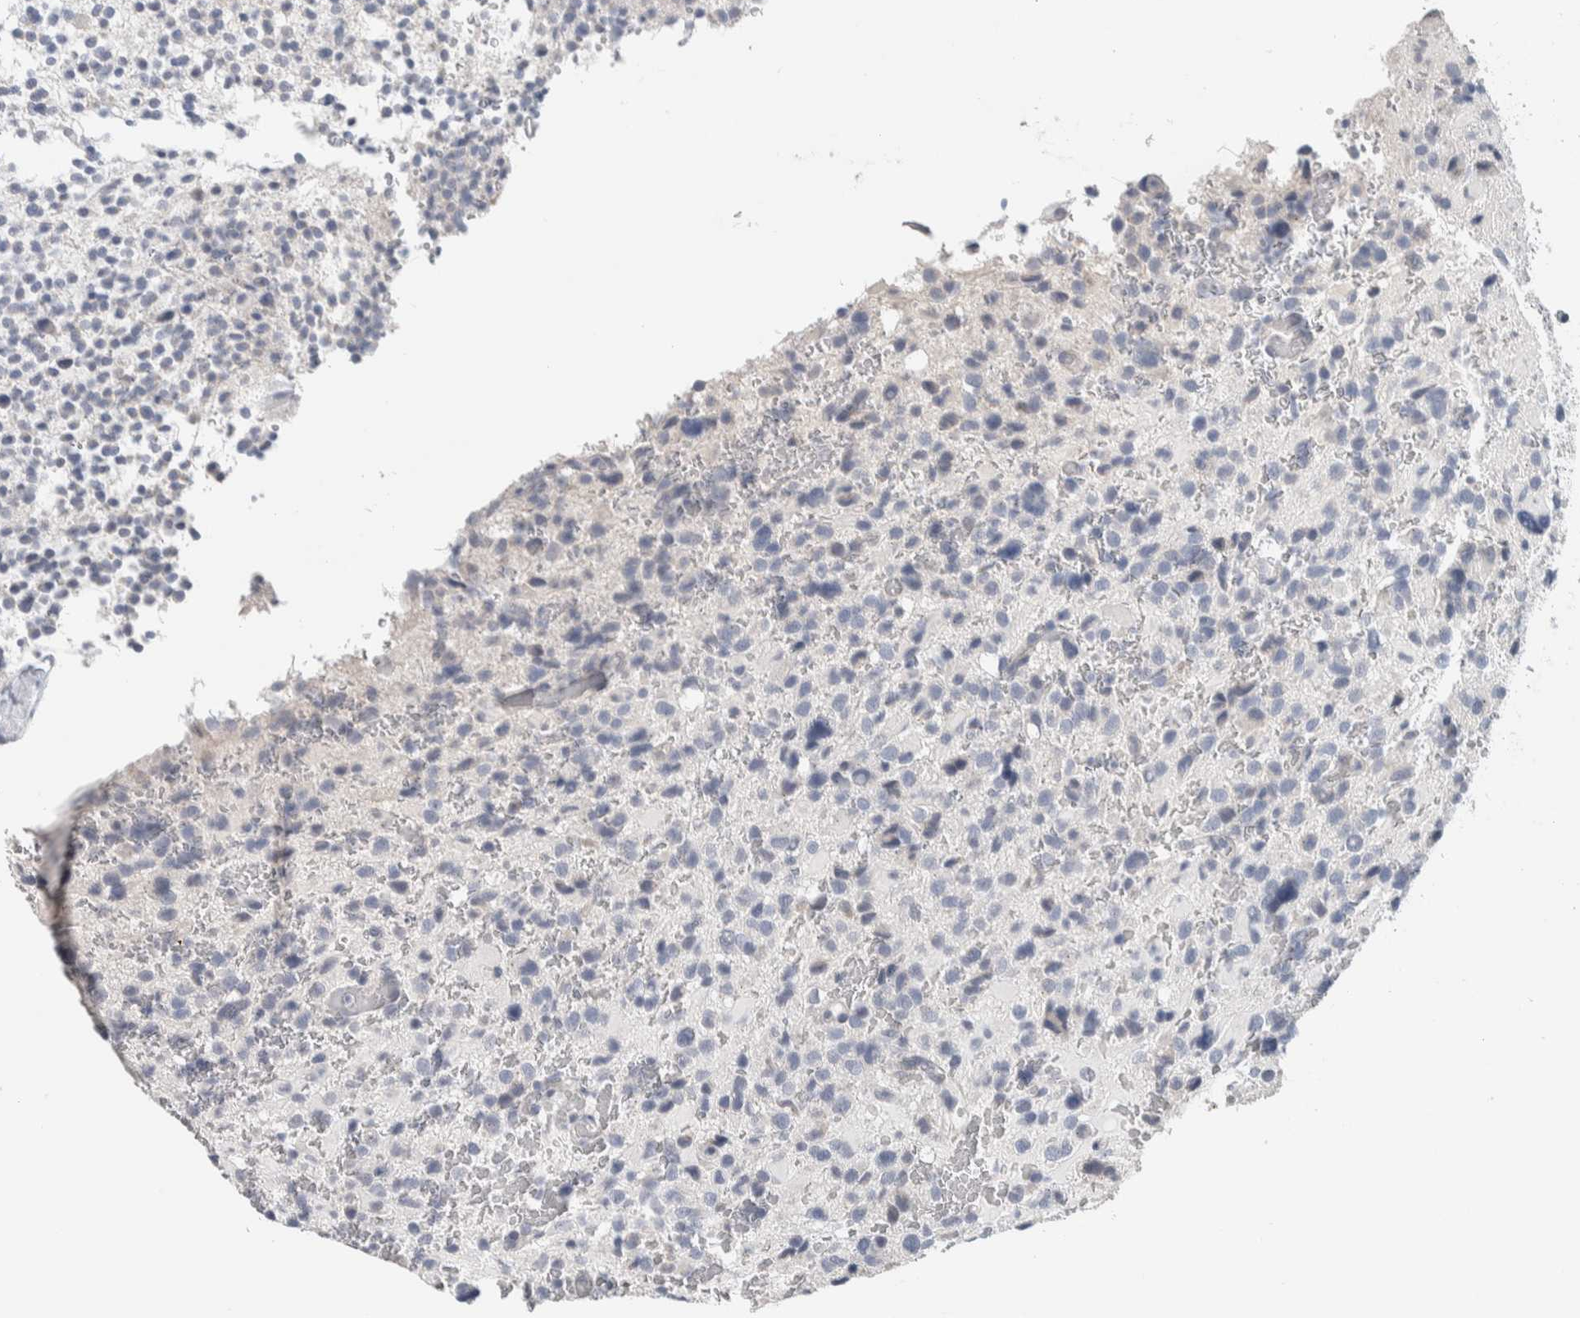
{"staining": {"intensity": "negative", "quantity": "none", "location": "none"}, "tissue": "glioma", "cell_type": "Tumor cells", "image_type": "cancer", "snomed": [{"axis": "morphology", "description": "Glioma, malignant, High grade"}, {"axis": "topography", "description": "Brain"}], "caption": "Image shows no protein staining in tumor cells of glioma tissue.", "gene": "SCN2A", "patient": {"sex": "male", "age": 48}}